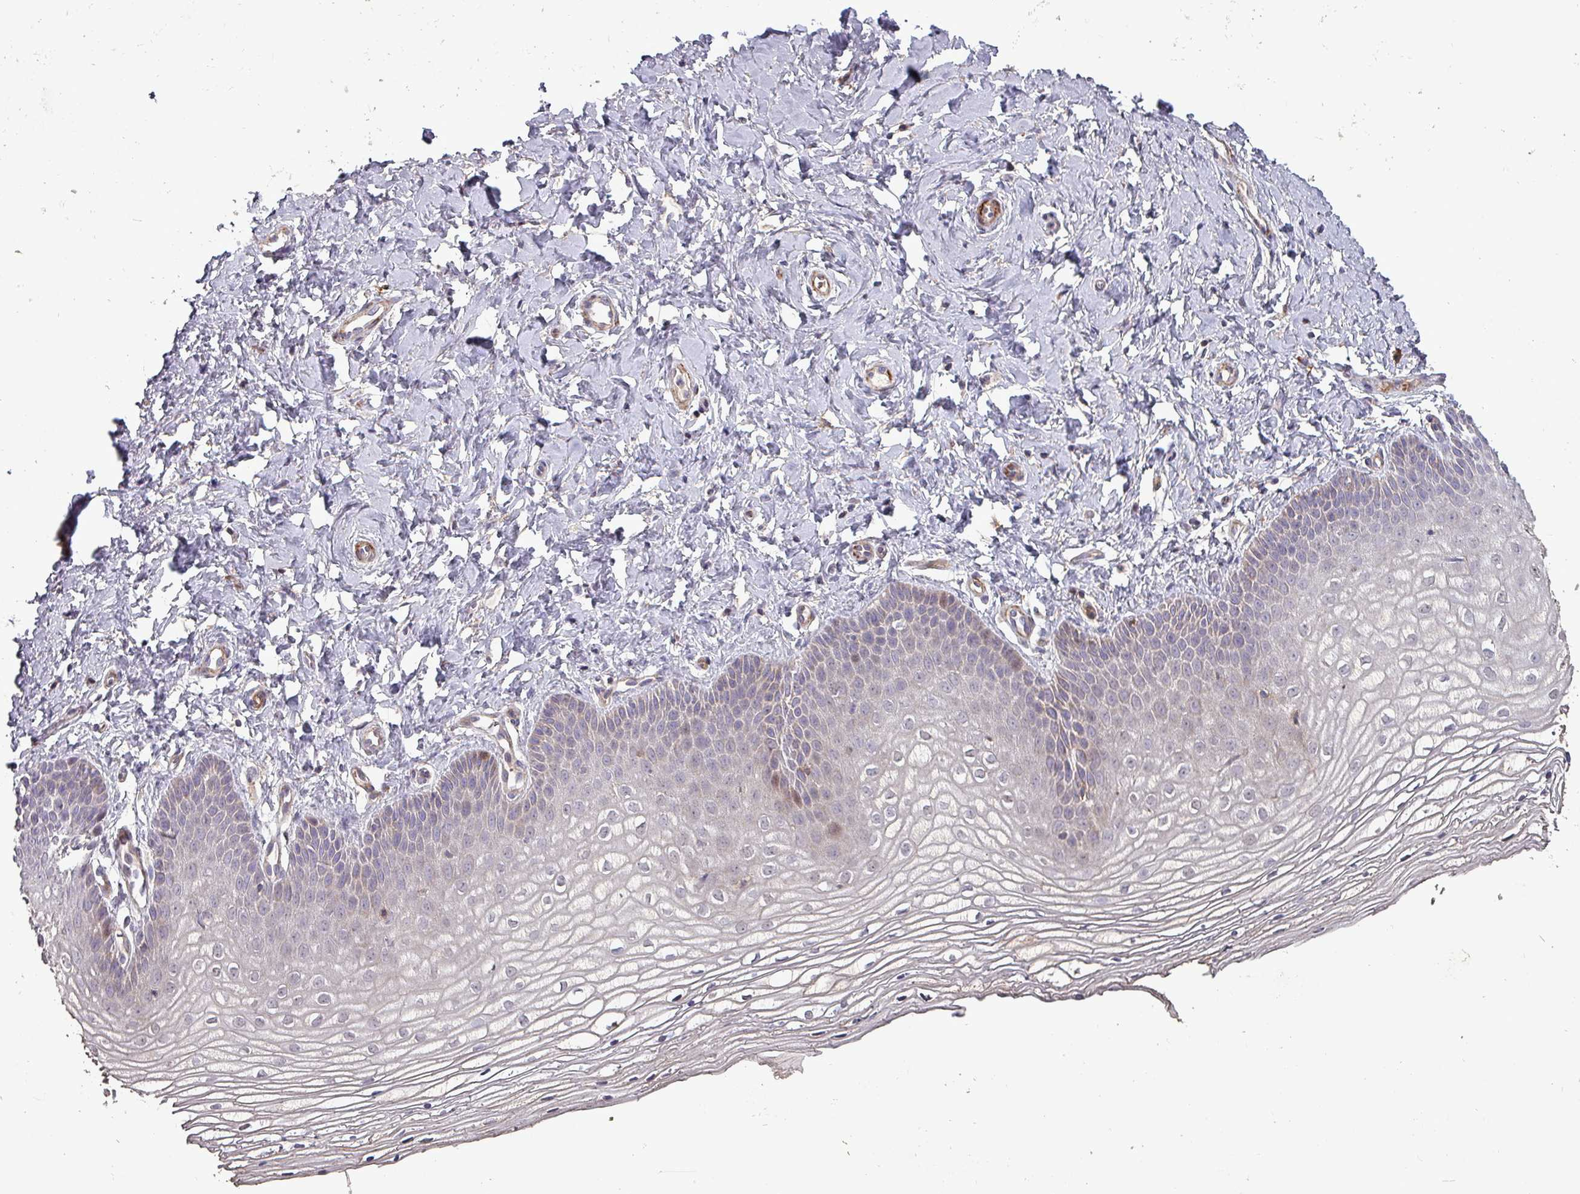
{"staining": {"intensity": "moderate", "quantity": "<25%", "location": "cytoplasmic/membranous,nuclear"}, "tissue": "vagina", "cell_type": "Squamous epithelial cells", "image_type": "normal", "snomed": [{"axis": "morphology", "description": "Normal tissue, NOS"}, {"axis": "topography", "description": "Vagina"}], "caption": "Squamous epithelial cells show moderate cytoplasmic/membranous,nuclear positivity in about <25% of cells in normal vagina. (Brightfield microscopy of DAB IHC at high magnification).", "gene": "TPRA1", "patient": {"sex": "female", "age": 68}}